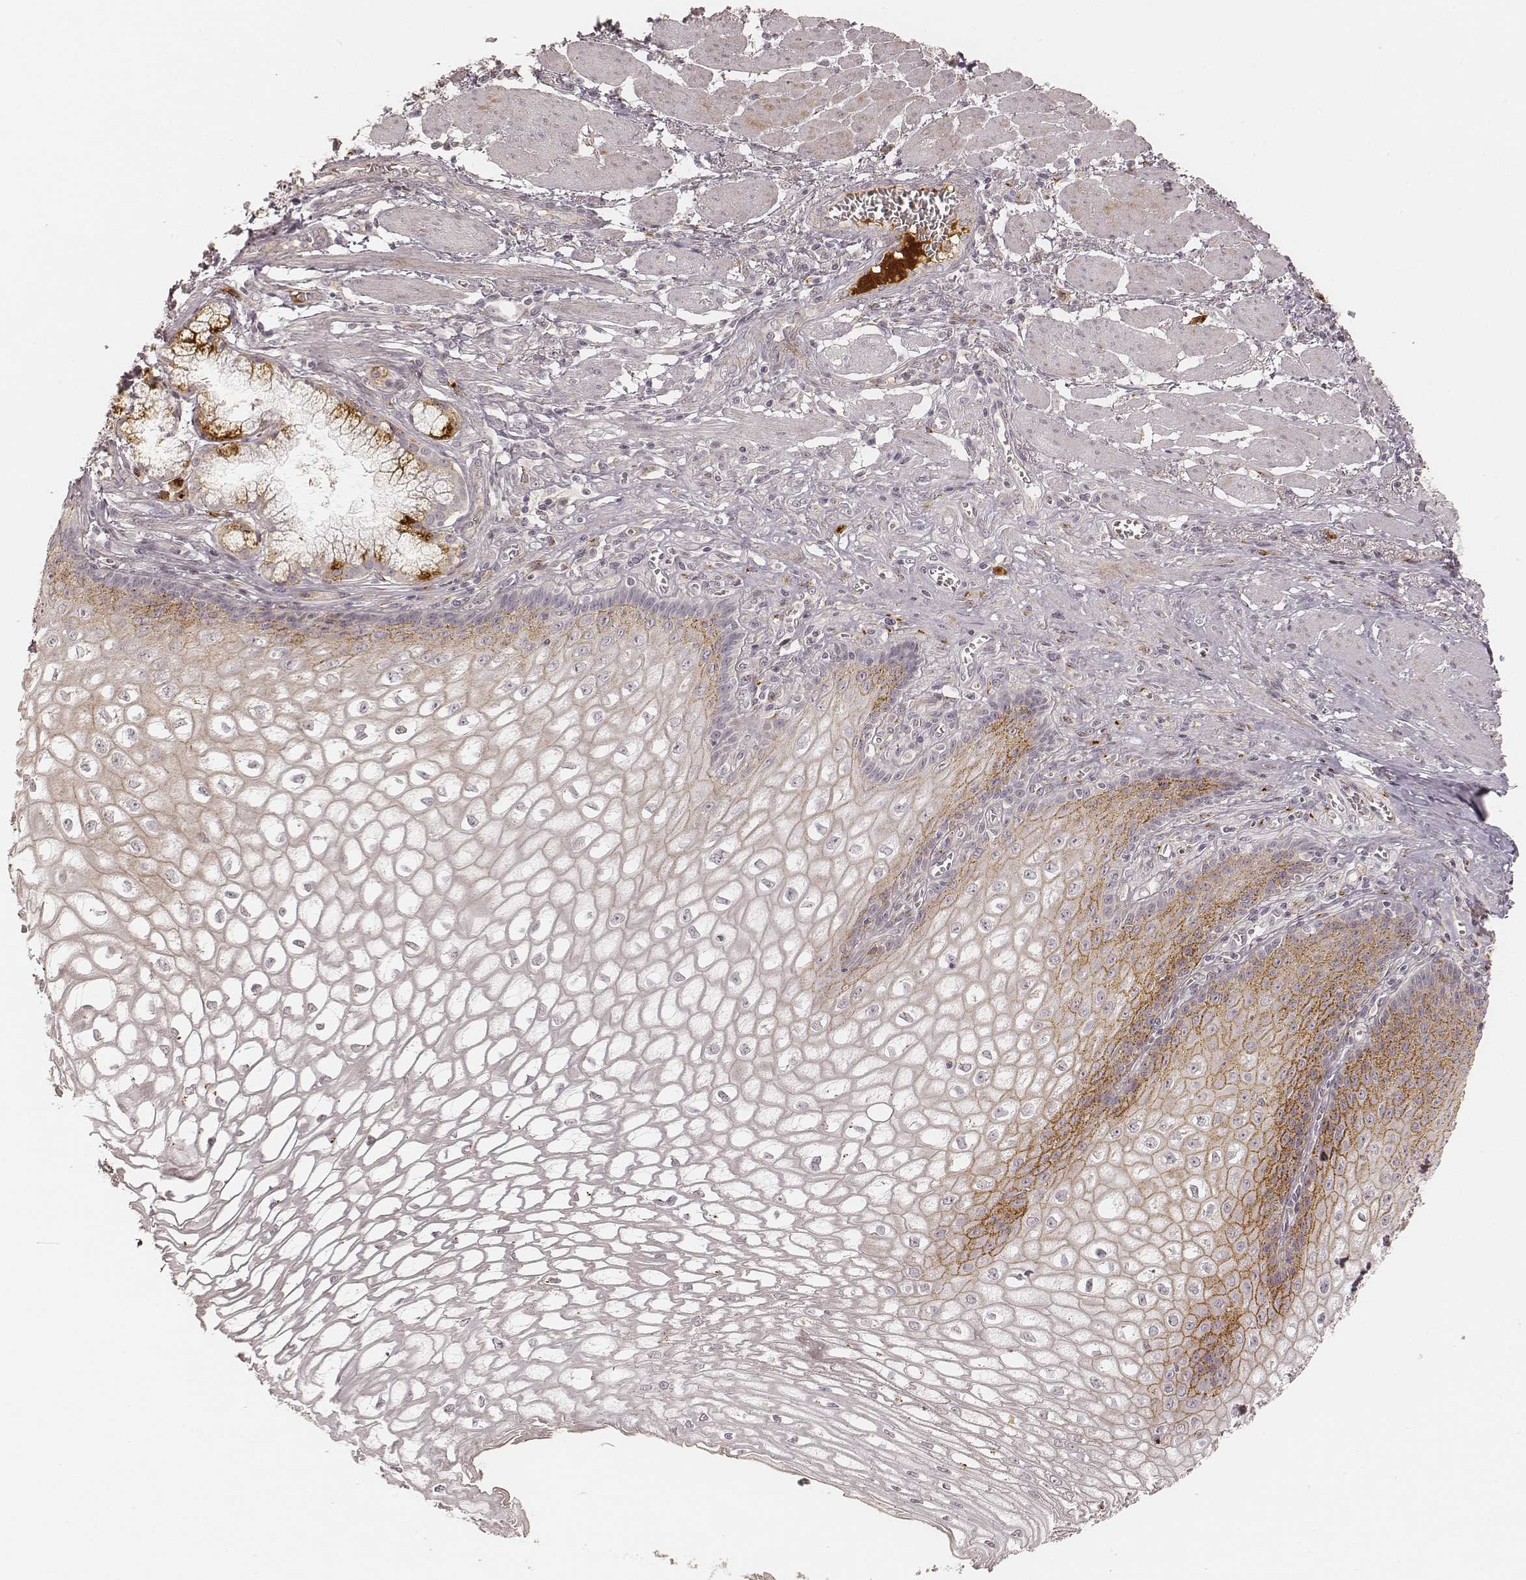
{"staining": {"intensity": "moderate", "quantity": "25%-75%", "location": "cytoplasmic/membranous"}, "tissue": "esophagus", "cell_type": "Squamous epithelial cells", "image_type": "normal", "snomed": [{"axis": "morphology", "description": "Normal tissue, NOS"}, {"axis": "topography", "description": "Esophagus"}], "caption": "Immunohistochemical staining of unremarkable esophagus reveals moderate cytoplasmic/membranous protein positivity in about 25%-75% of squamous epithelial cells.", "gene": "GORASP2", "patient": {"sex": "male", "age": 58}}